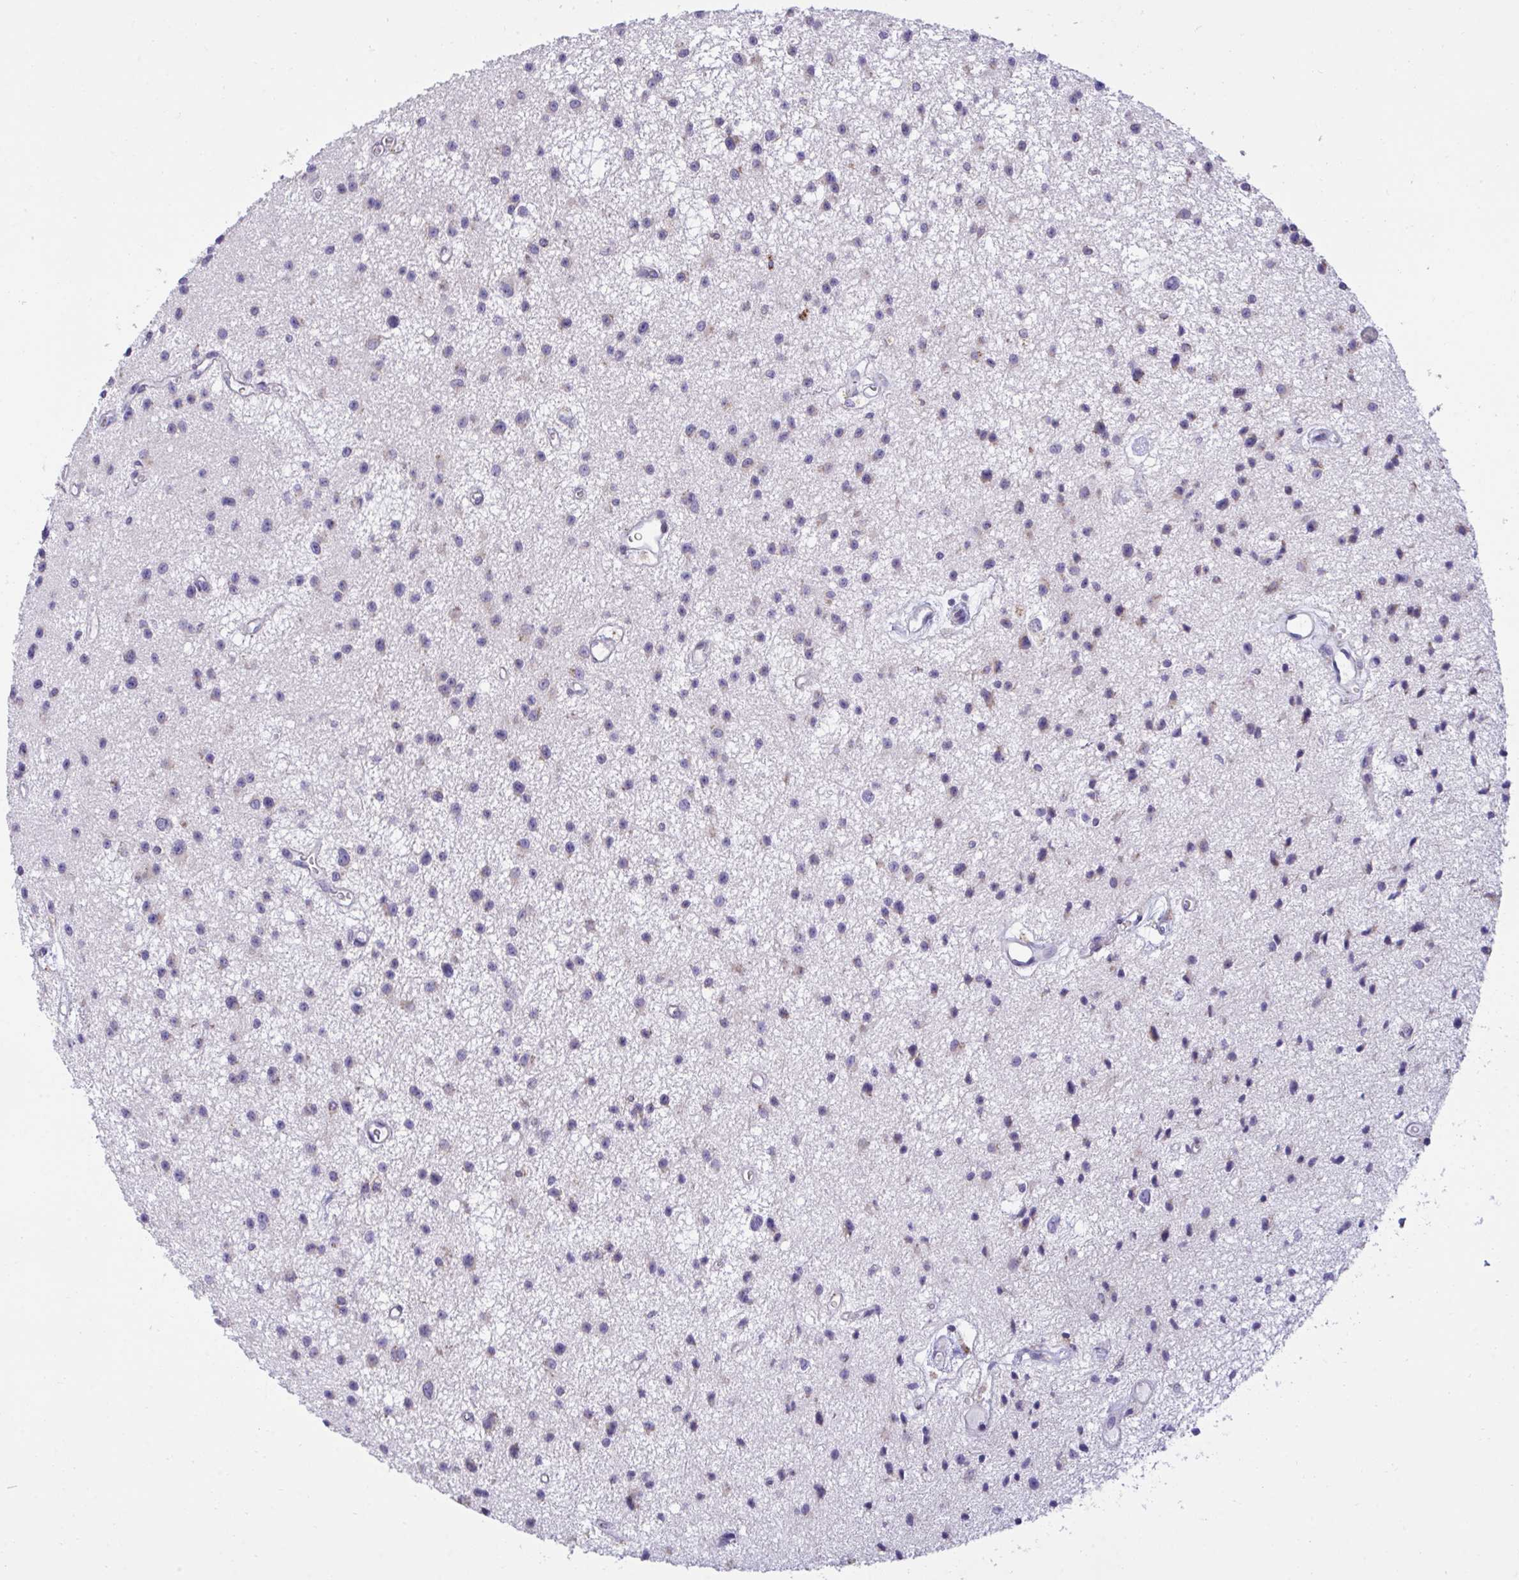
{"staining": {"intensity": "negative", "quantity": "none", "location": "none"}, "tissue": "glioma", "cell_type": "Tumor cells", "image_type": "cancer", "snomed": [{"axis": "morphology", "description": "Glioma, malignant, Low grade"}, {"axis": "topography", "description": "Brain"}], "caption": "Immunohistochemical staining of human glioma displays no significant staining in tumor cells.", "gene": "RPS15", "patient": {"sex": "male", "age": 43}}